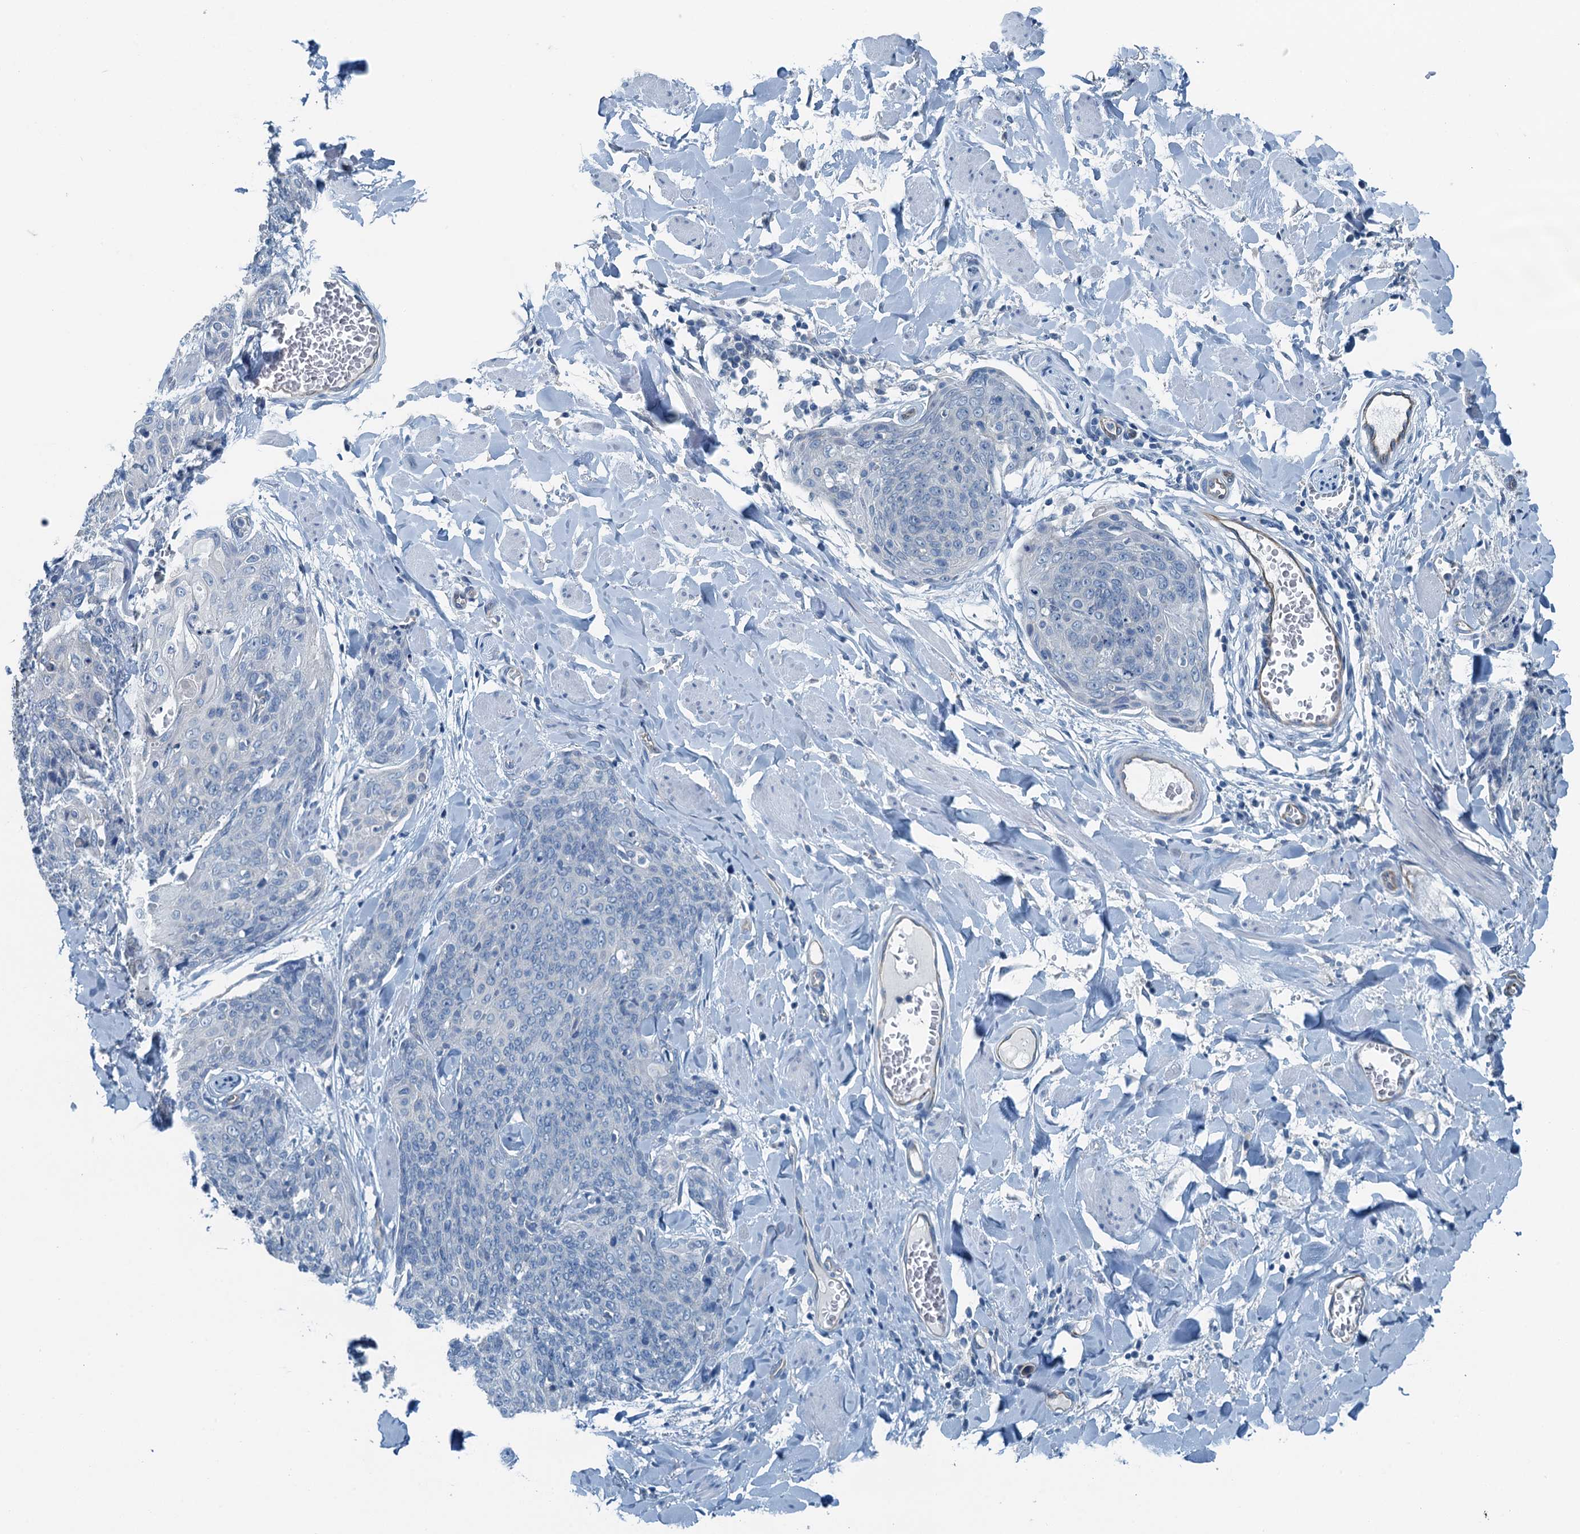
{"staining": {"intensity": "negative", "quantity": "none", "location": "none"}, "tissue": "skin cancer", "cell_type": "Tumor cells", "image_type": "cancer", "snomed": [{"axis": "morphology", "description": "Squamous cell carcinoma, NOS"}, {"axis": "topography", "description": "Skin"}, {"axis": "topography", "description": "Vulva"}], "caption": "An IHC micrograph of skin squamous cell carcinoma is shown. There is no staining in tumor cells of skin squamous cell carcinoma. (Brightfield microscopy of DAB (3,3'-diaminobenzidine) IHC at high magnification).", "gene": "GFOD2", "patient": {"sex": "female", "age": 85}}